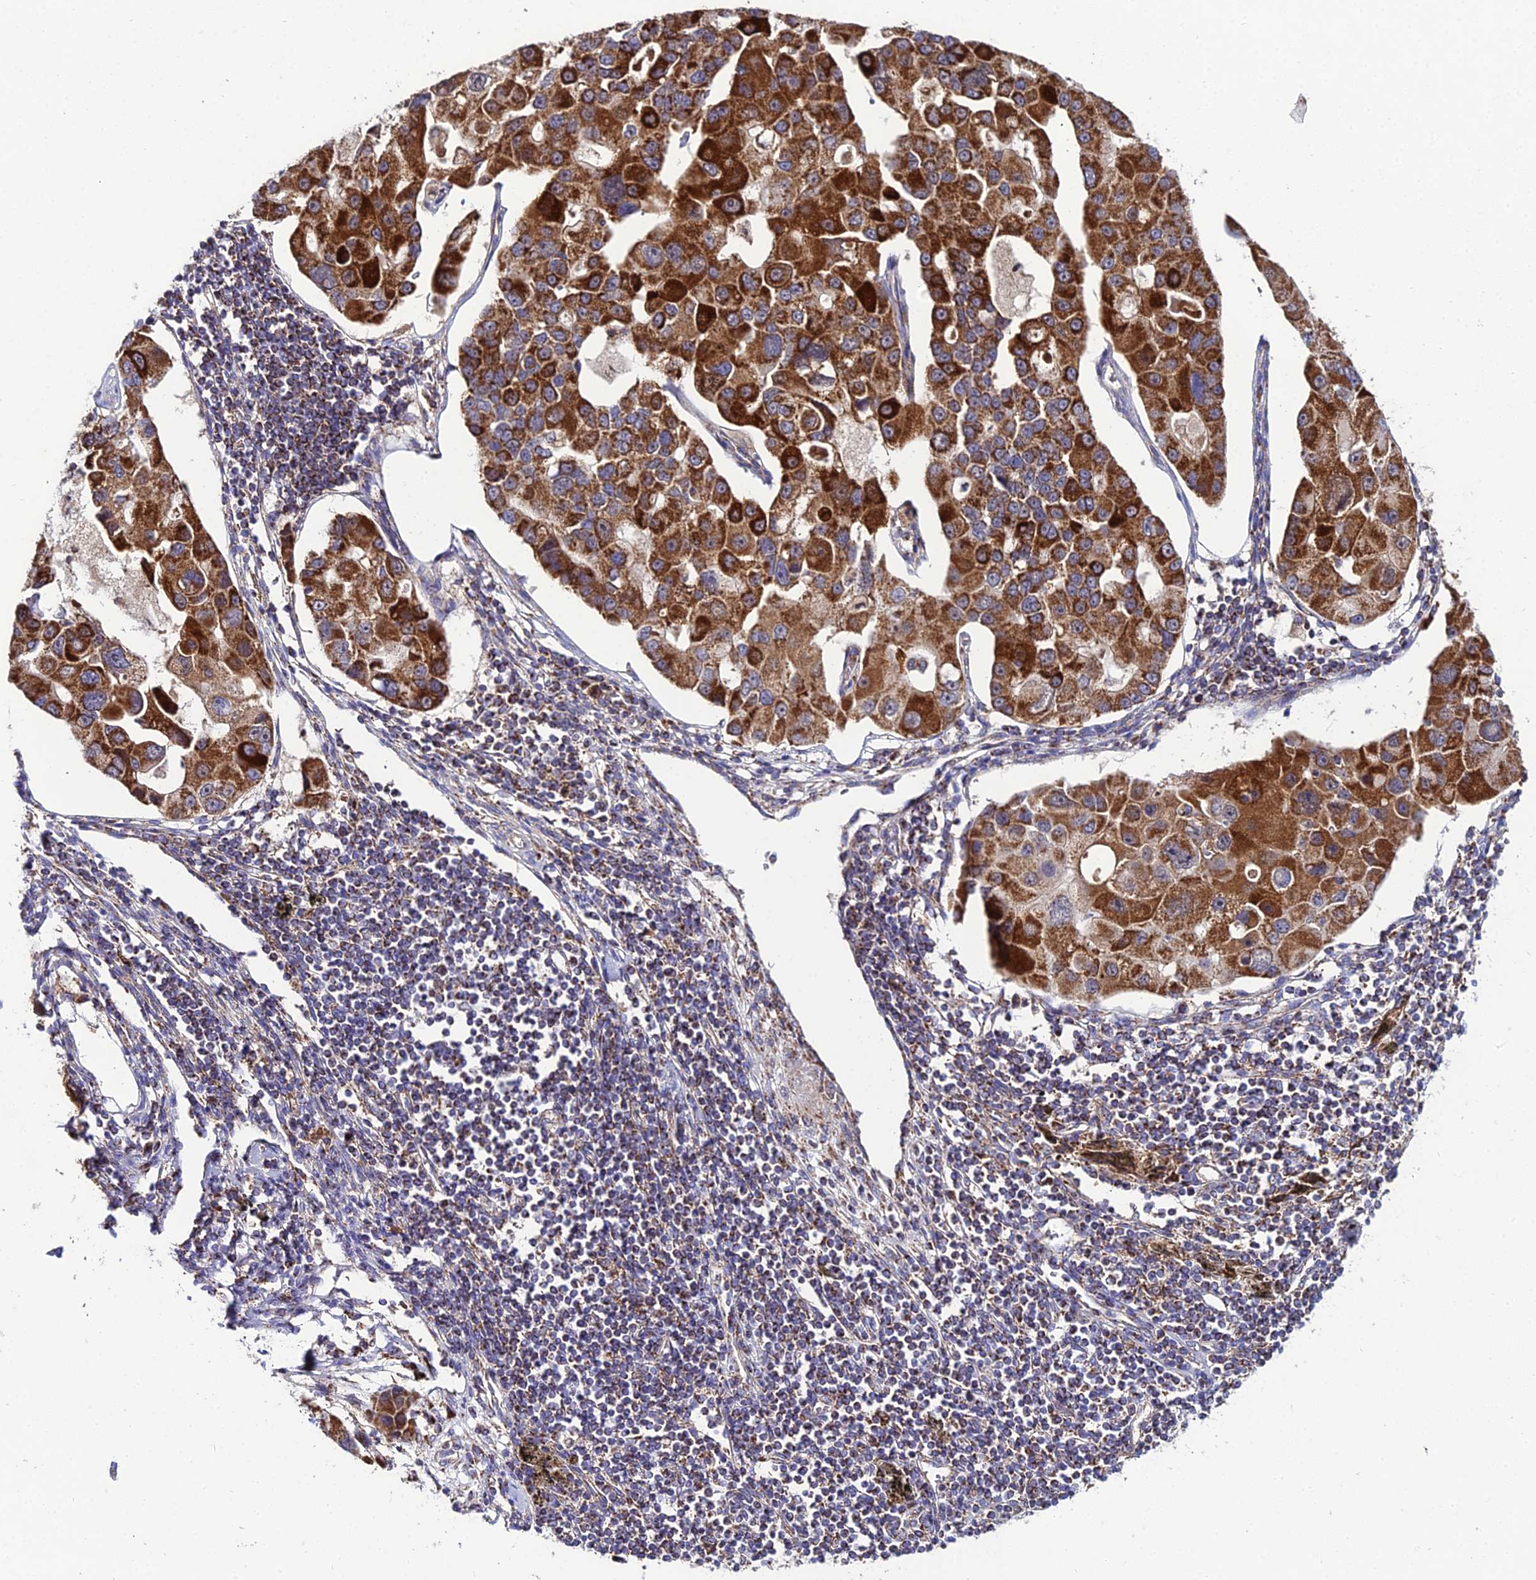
{"staining": {"intensity": "strong", "quantity": ">75%", "location": "cytoplasmic/membranous"}, "tissue": "lung cancer", "cell_type": "Tumor cells", "image_type": "cancer", "snomed": [{"axis": "morphology", "description": "Adenocarcinoma, NOS"}, {"axis": "topography", "description": "Lung"}], "caption": "Lung cancer stained with IHC reveals strong cytoplasmic/membranous staining in approximately >75% of tumor cells.", "gene": "PSMD2", "patient": {"sex": "female", "age": 54}}